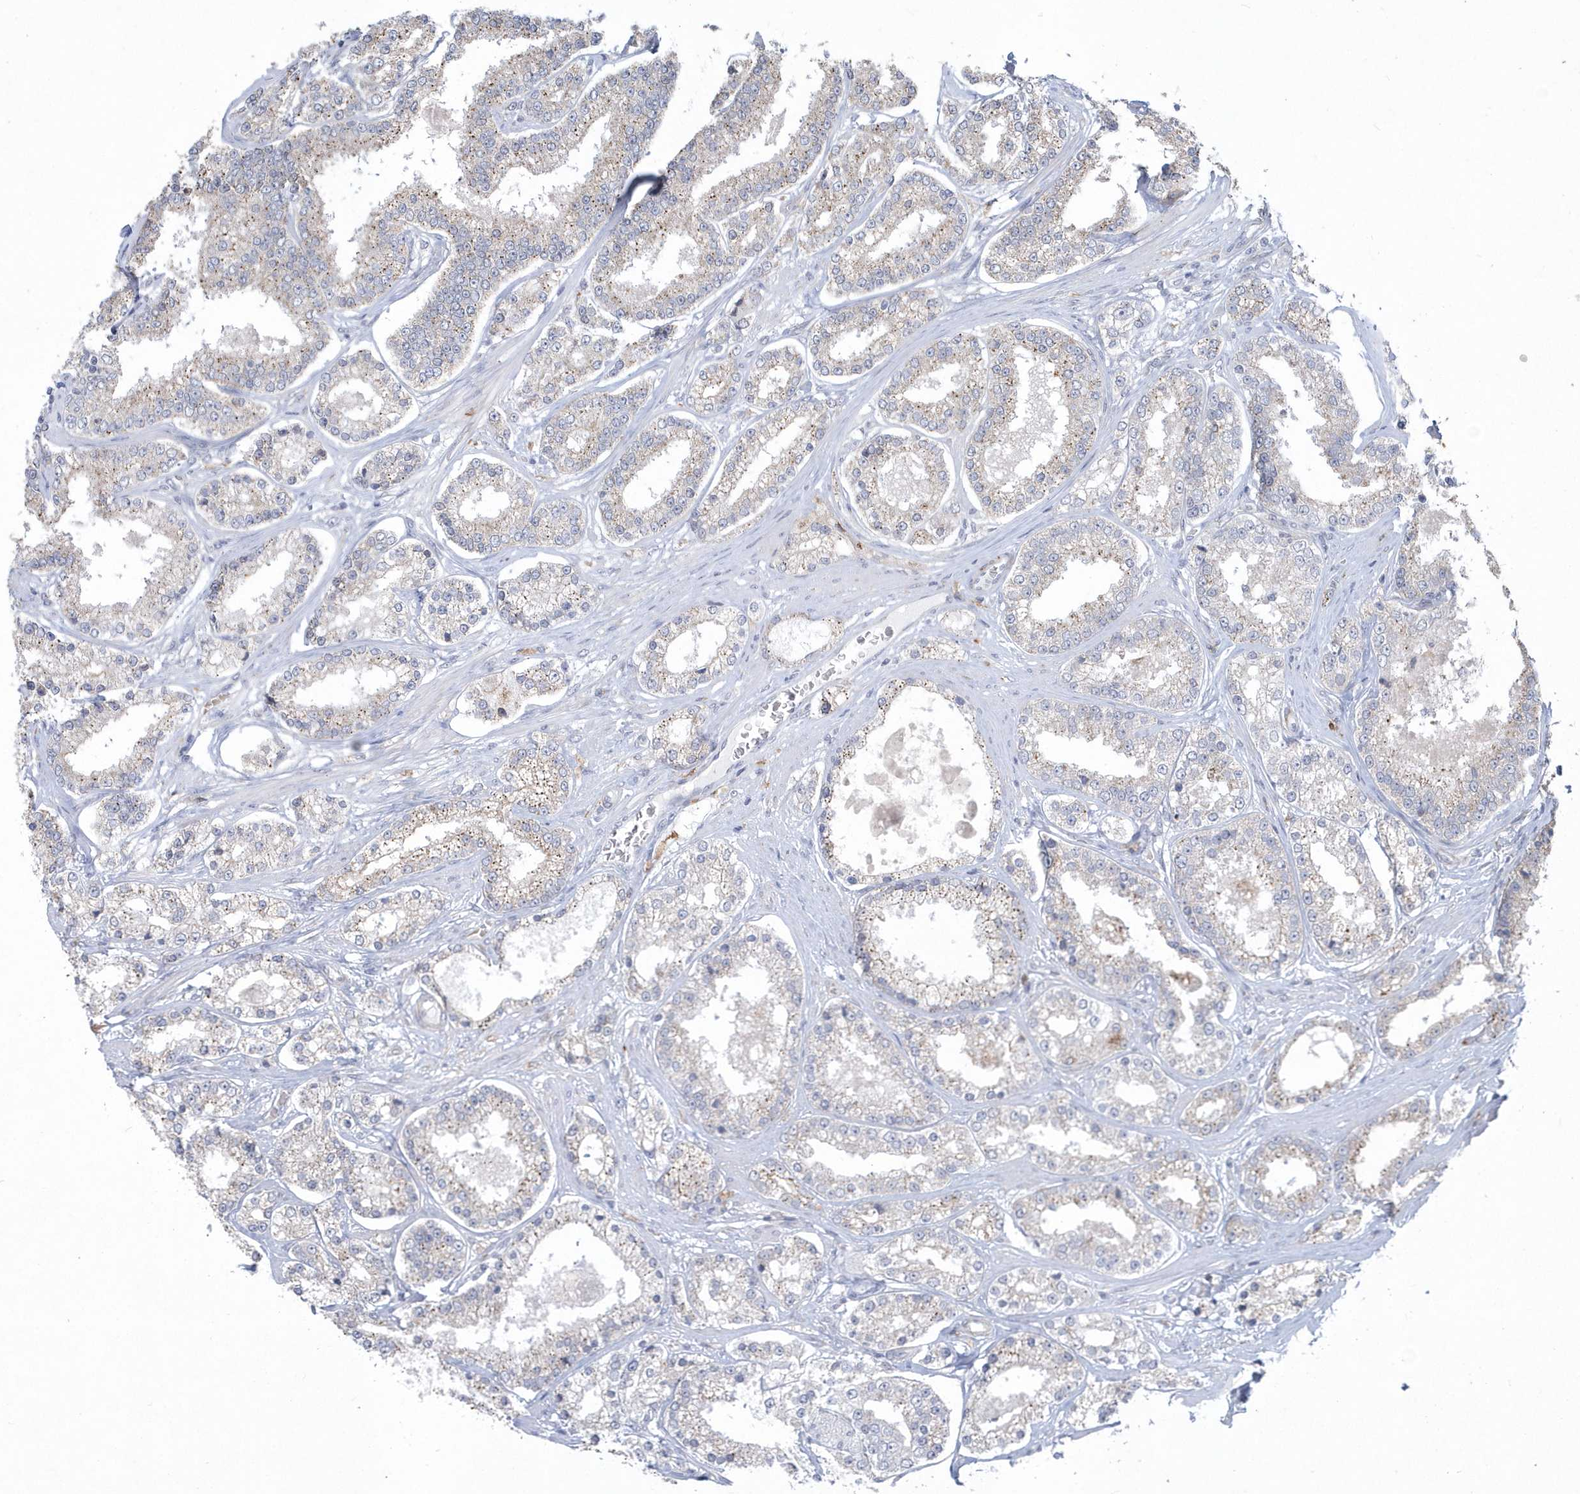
{"staining": {"intensity": "weak", "quantity": "<25%", "location": "cytoplasmic/membranous"}, "tissue": "prostate cancer", "cell_type": "Tumor cells", "image_type": "cancer", "snomed": [{"axis": "morphology", "description": "Normal tissue, NOS"}, {"axis": "morphology", "description": "Adenocarcinoma, High grade"}, {"axis": "topography", "description": "Prostate"}], "caption": "Micrograph shows no significant protein positivity in tumor cells of prostate cancer (adenocarcinoma (high-grade)). The staining was performed using DAB to visualize the protein expression in brown, while the nuclei were stained in blue with hematoxylin (Magnification: 20x).", "gene": "TSPEAR", "patient": {"sex": "male", "age": 83}}